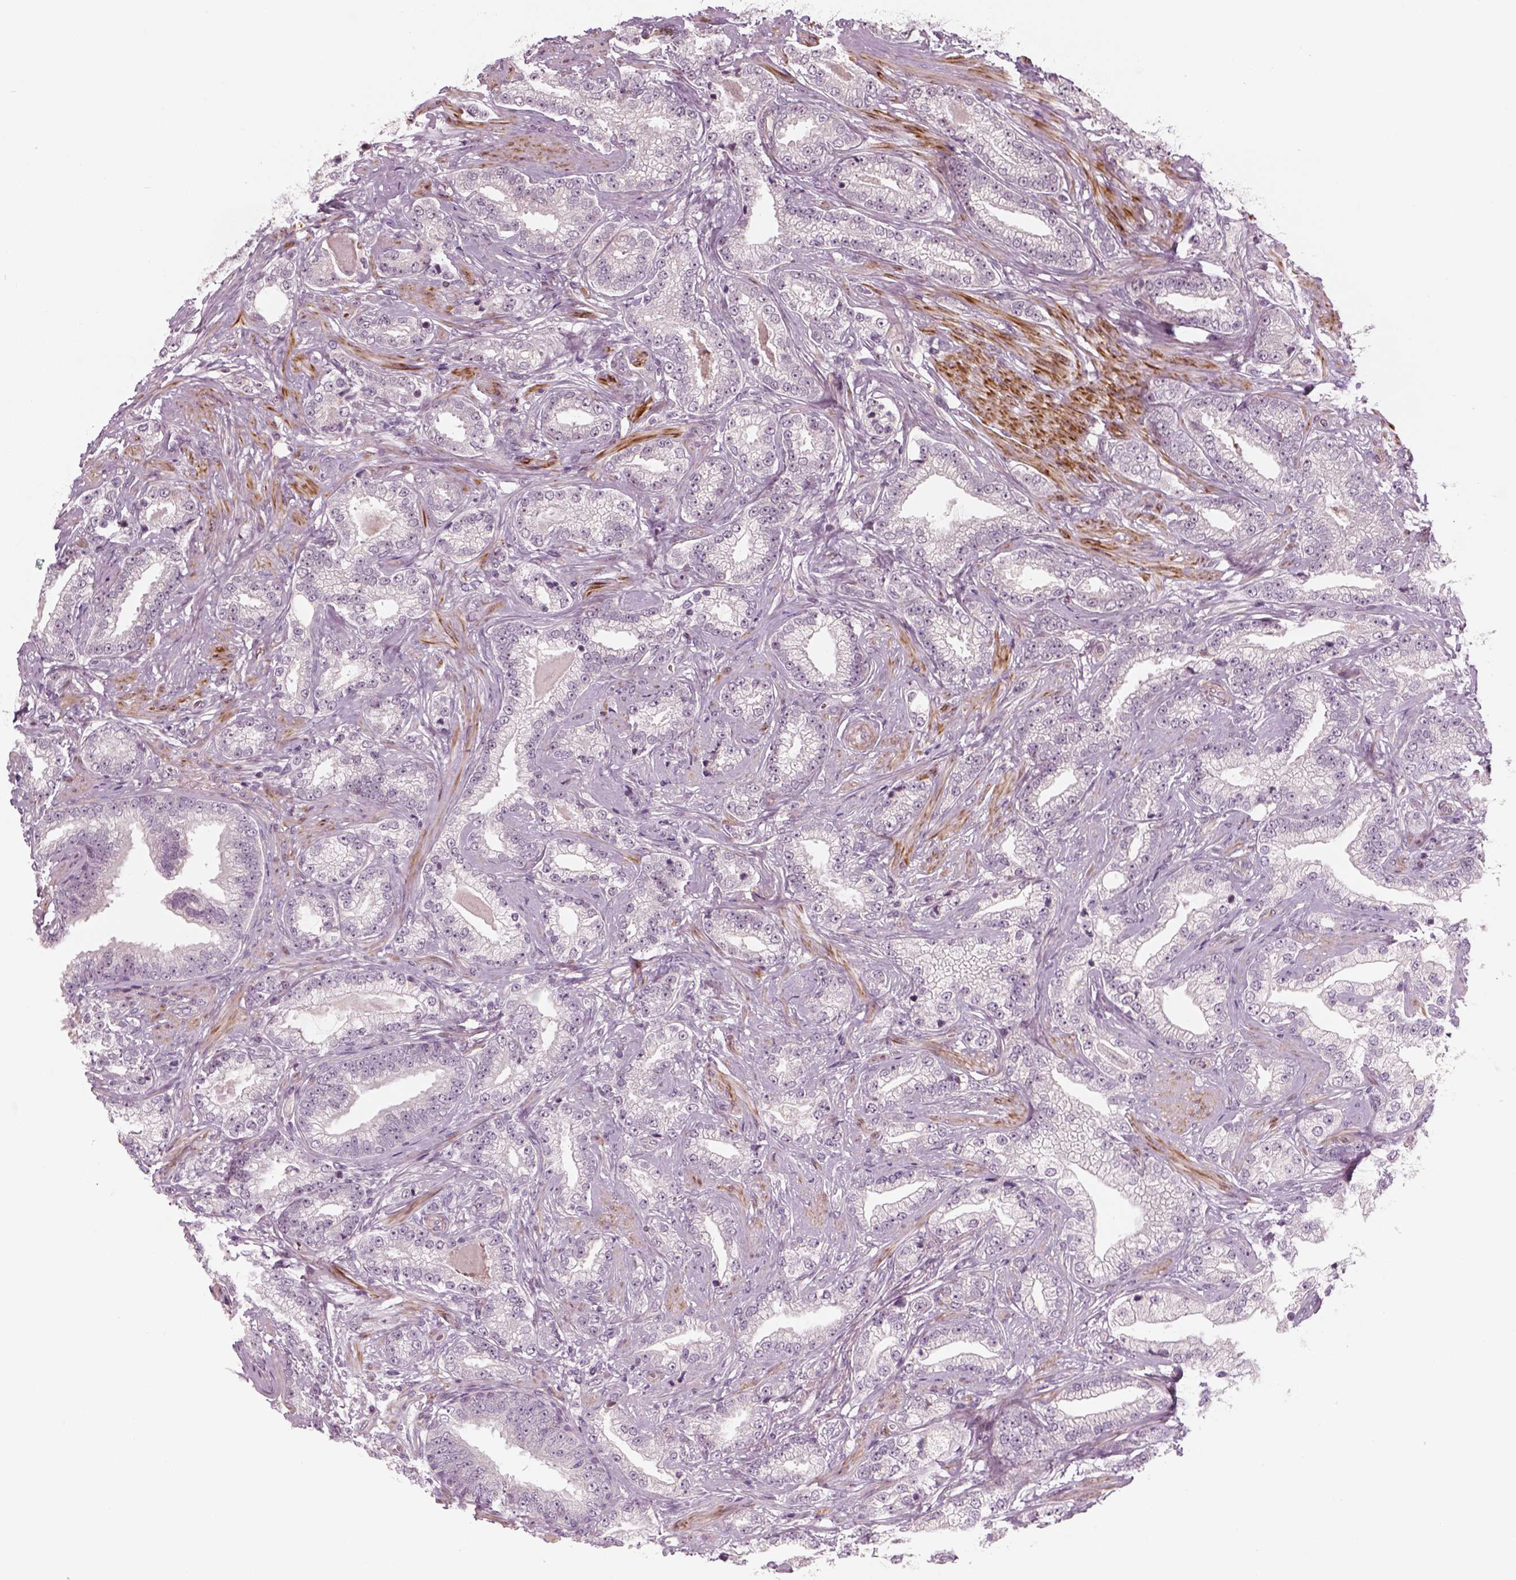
{"staining": {"intensity": "negative", "quantity": "none", "location": "none"}, "tissue": "prostate cancer", "cell_type": "Tumor cells", "image_type": "cancer", "snomed": [{"axis": "morphology", "description": "Adenocarcinoma, Low grade"}, {"axis": "topography", "description": "Prostate"}], "caption": "High power microscopy histopathology image of an immunohistochemistry (IHC) histopathology image of prostate adenocarcinoma (low-grade), revealing no significant positivity in tumor cells.", "gene": "DNASE1L1", "patient": {"sex": "male", "age": 61}}